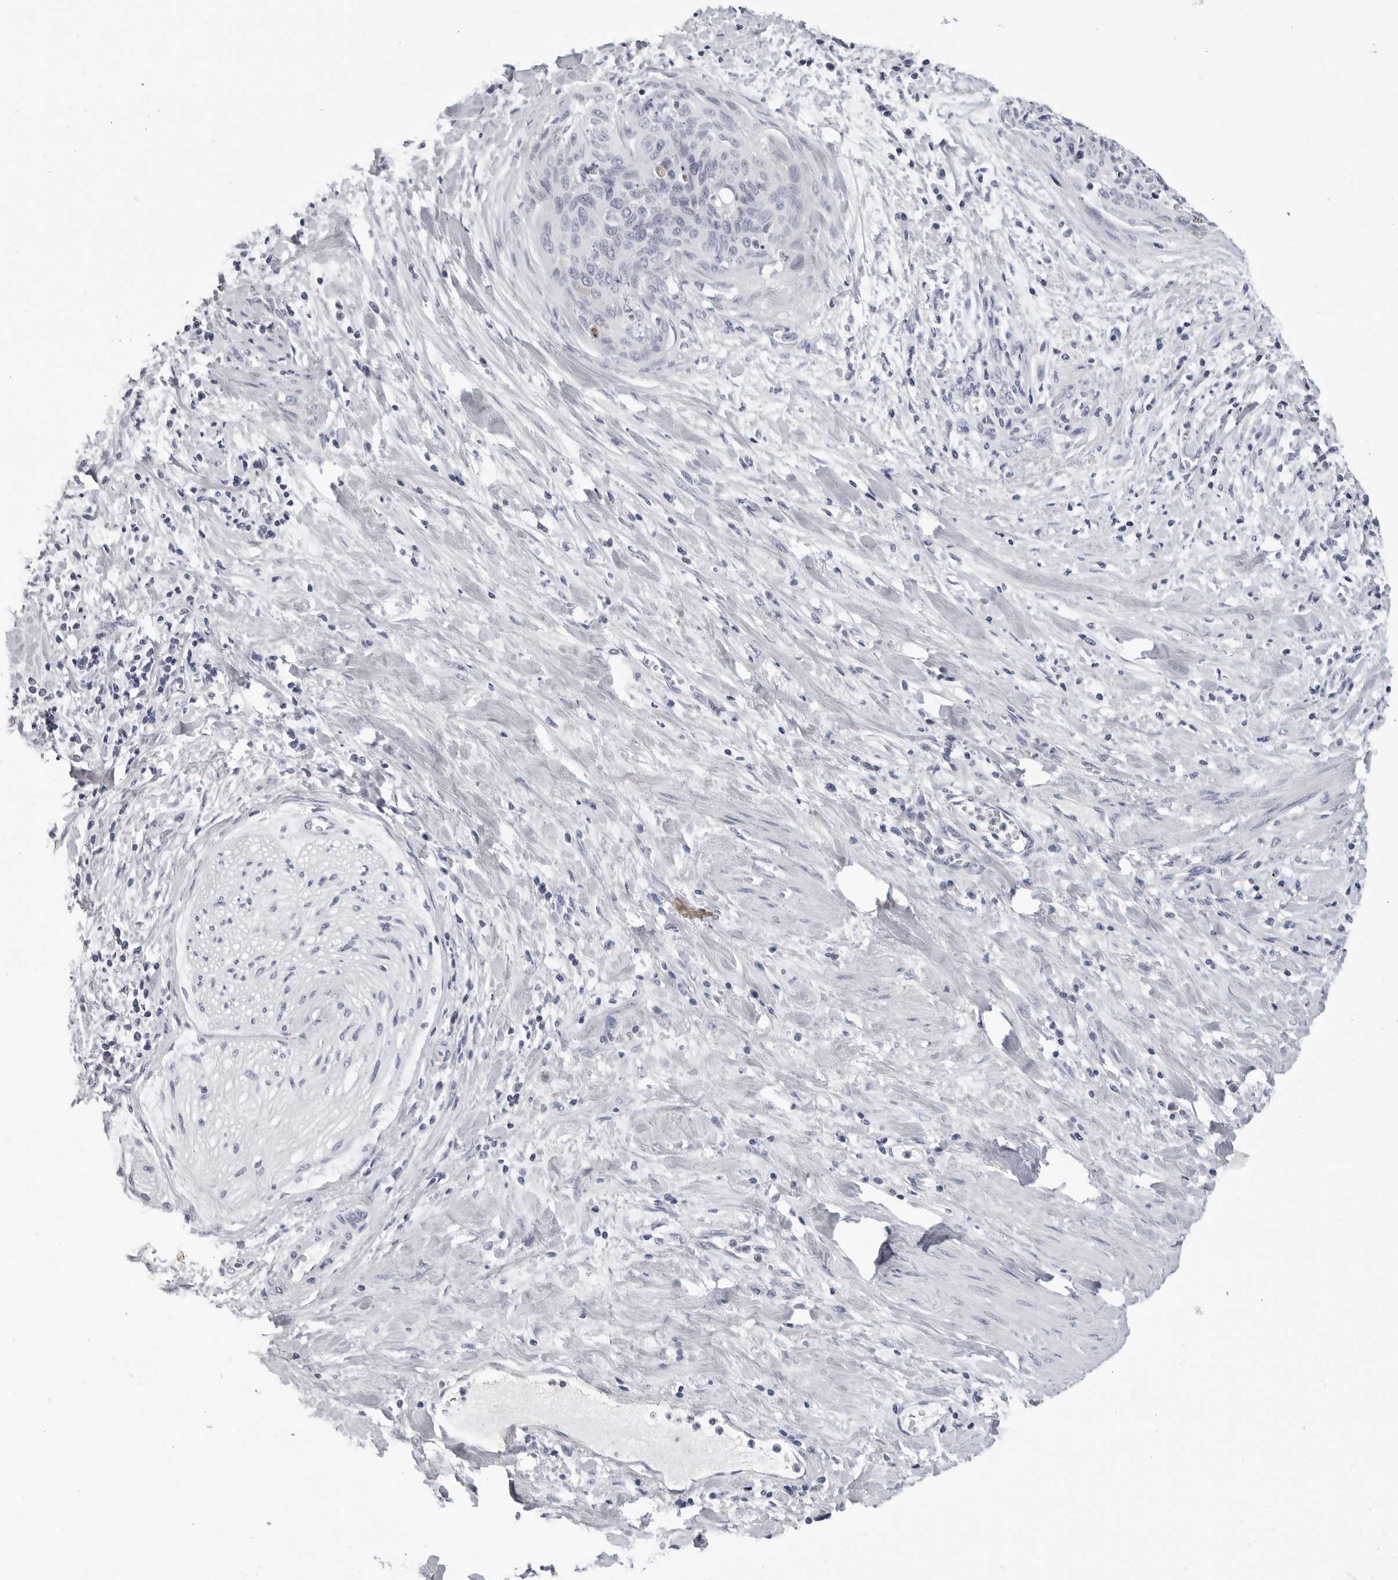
{"staining": {"intensity": "negative", "quantity": "none", "location": "none"}, "tissue": "cervical cancer", "cell_type": "Tumor cells", "image_type": "cancer", "snomed": [{"axis": "morphology", "description": "Squamous cell carcinoma, NOS"}, {"axis": "topography", "description": "Cervix"}], "caption": "IHC photomicrograph of neoplastic tissue: cervical squamous cell carcinoma stained with DAB shows no significant protein expression in tumor cells. (DAB (3,3'-diaminobenzidine) immunohistochemistry visualized using brightfield microscopy, high magnification).", "gene": "ZNF502", "patient": {"sex": "female", "age": 55}}